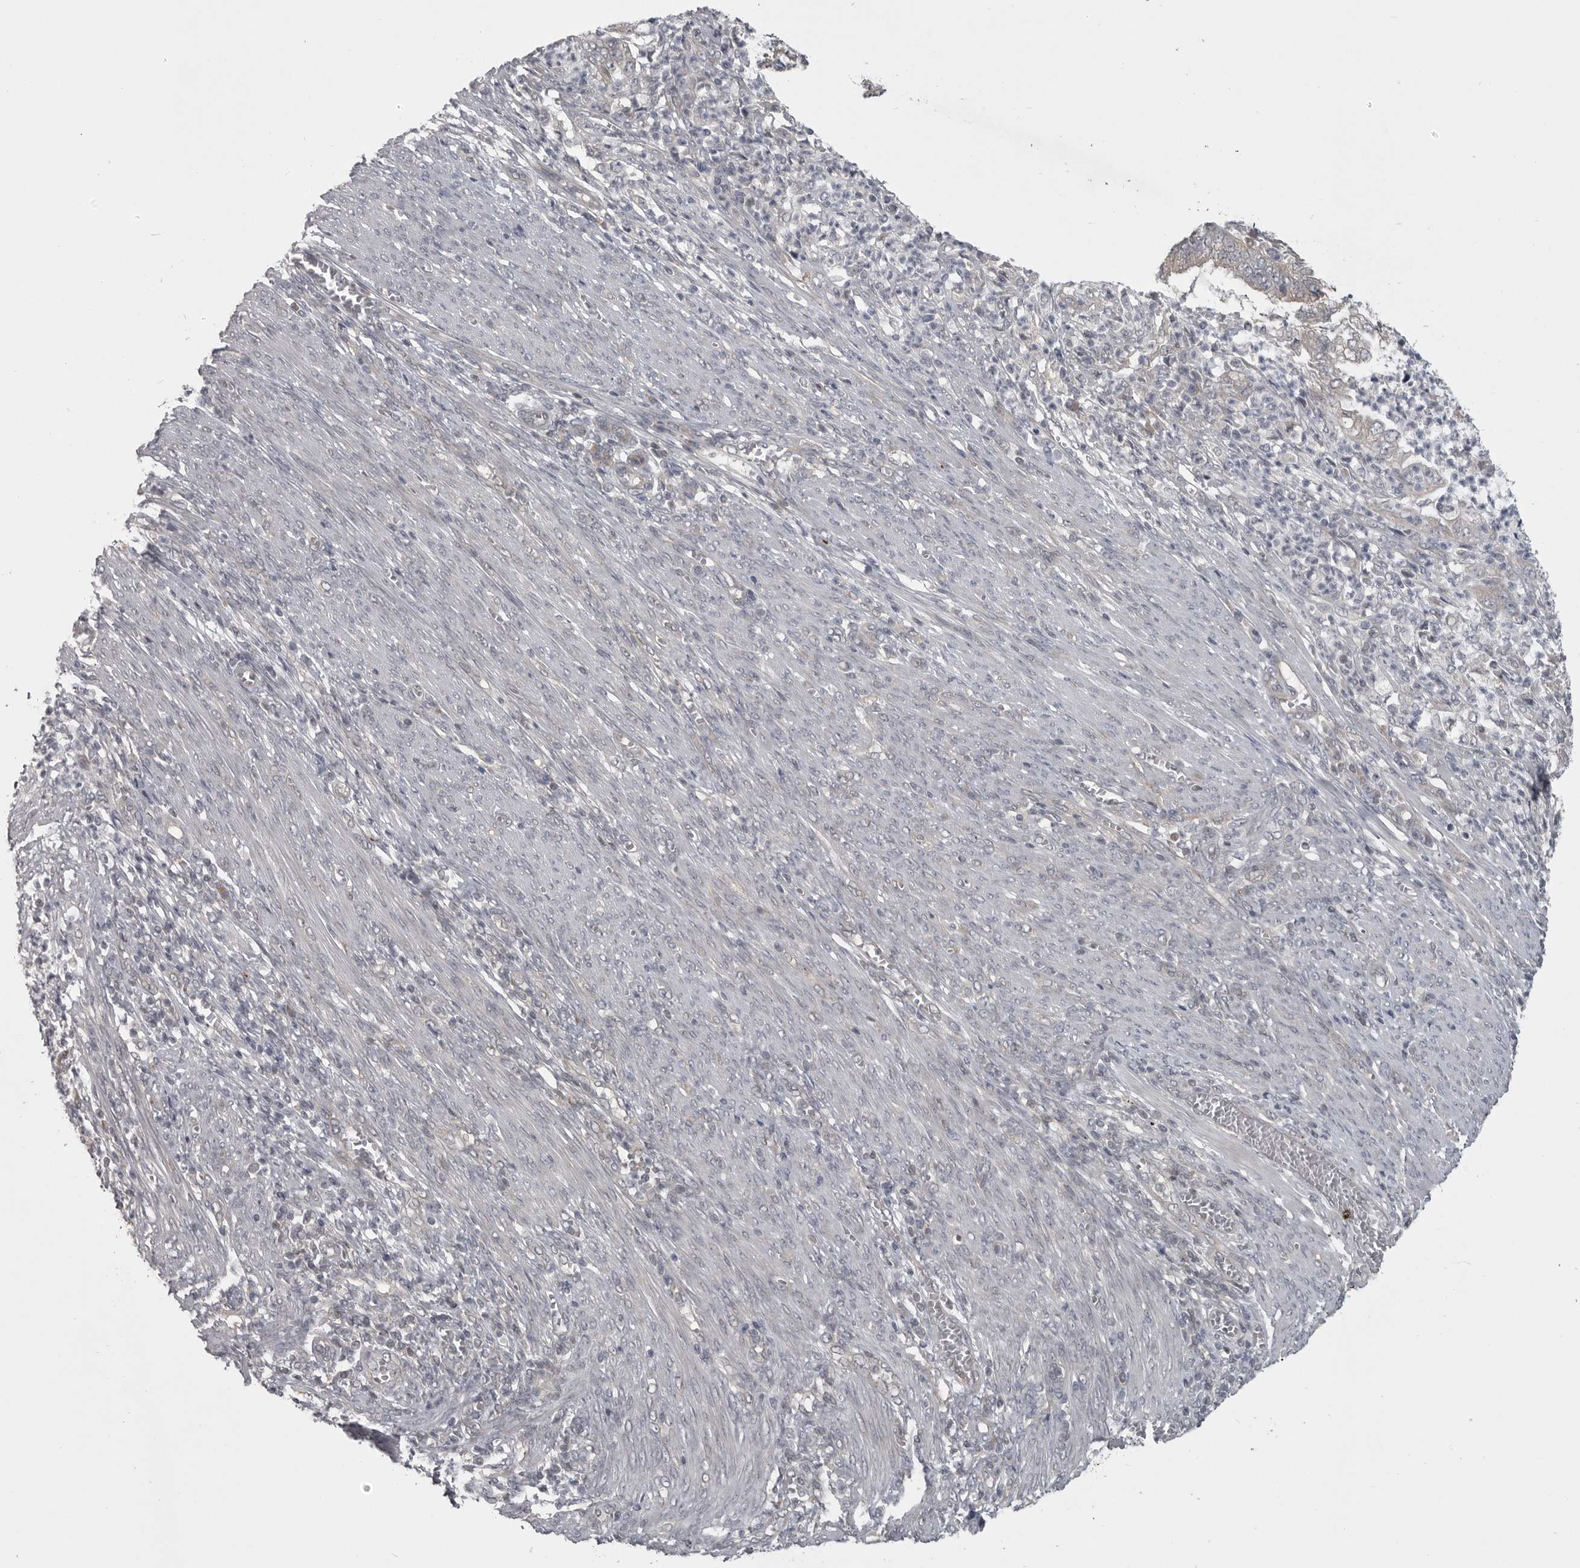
{"staining": {"intensity": "negative", "quantity": "none", "location": "none"}, "tissue": "endometrial cancer", "cell_type": "Tumor cells", "image_type": "cancer", "snomed": [{"axis": "morphology", "description": "Adenocarcinoma, NOS"}, {"axis": "topography", "description": "Endometrium"}], "caption": "Protein analysis of endometrial cancer exhibits no significant expression in tumor cells.", "gene": "PHF13", "patient": {"sex": "female", "age": 49}}